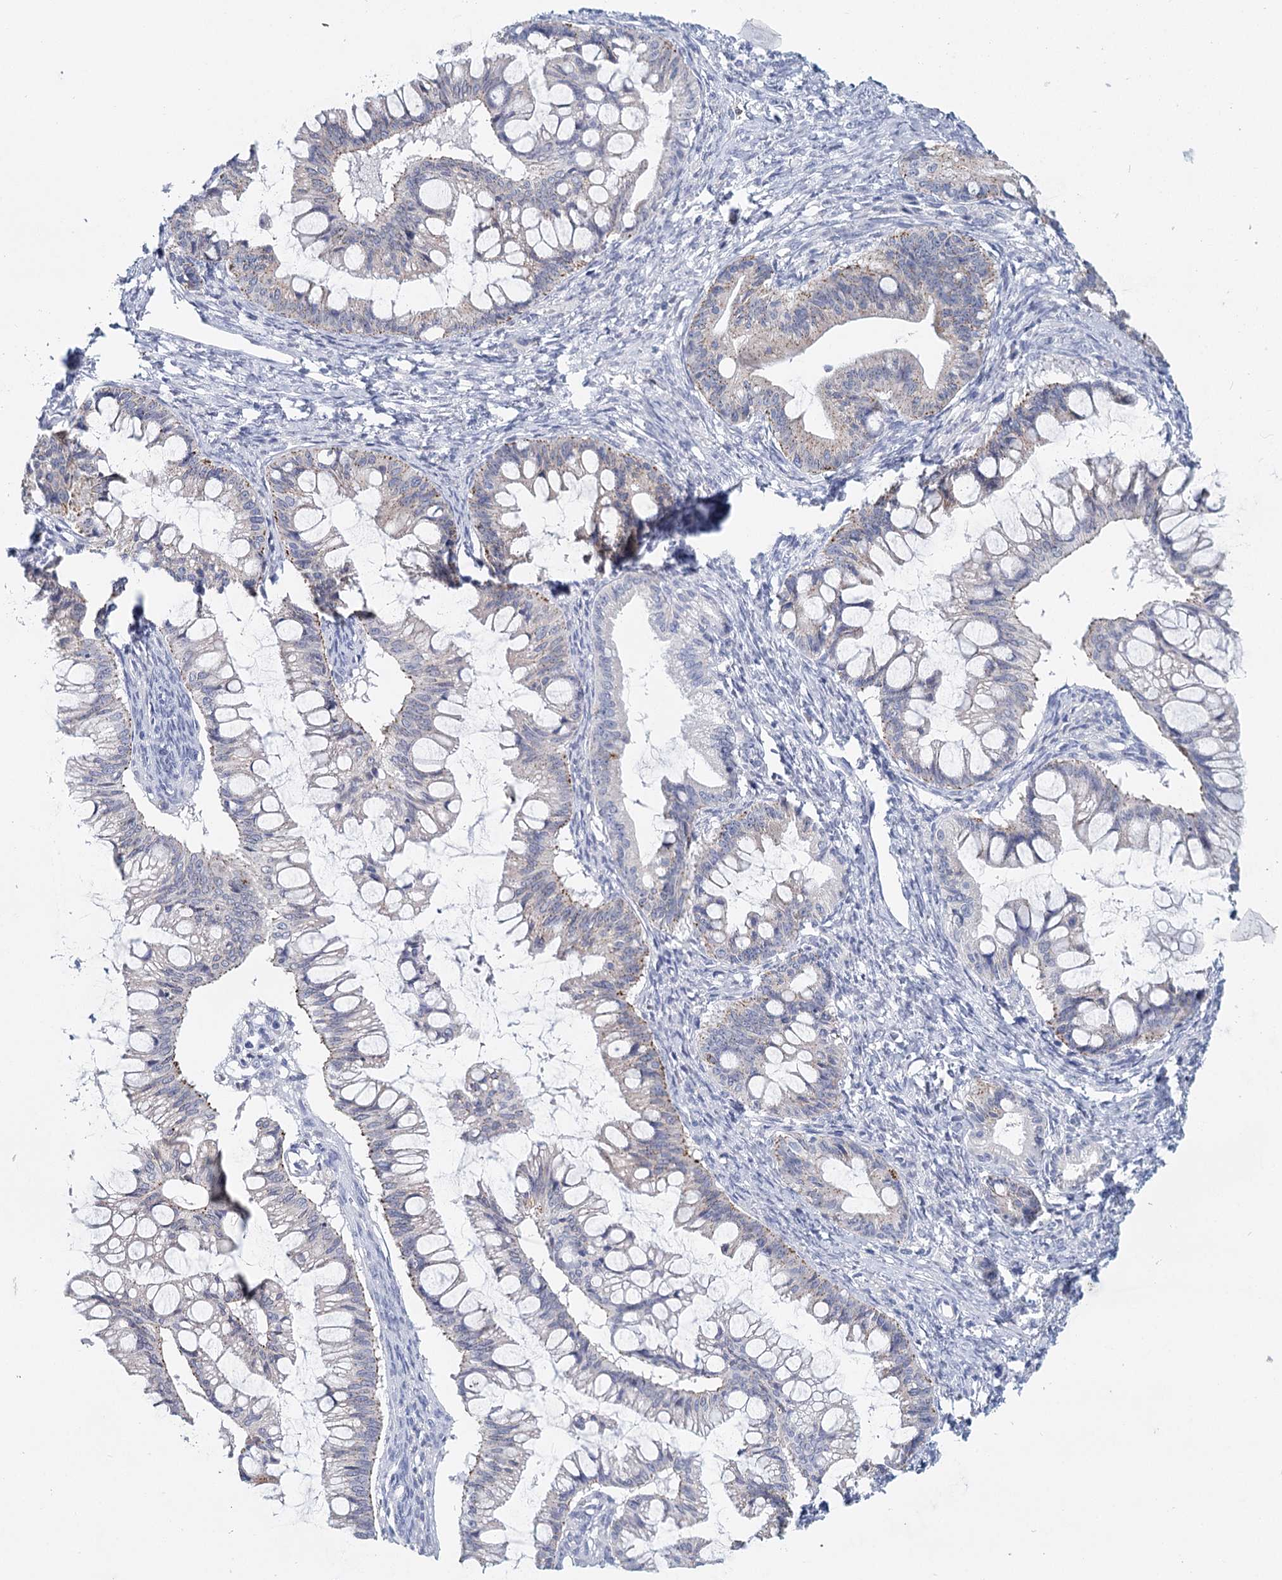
{"staining": {"intensity": "weak", "quantity": "<25%", "location": "cytoplasmic/membranous"}, "tissue": "ovarian cancer", "cell_type": "Tumor cells", "image_type": "cancer", "snomed": [{"axis": "morphology", "description": "Cystadenocarcinoma, mucinous, NOS"}, {"axis": "topography", "description": "Ovary"}], "caption": "This histopathology image is of ovarian cancer stained with immunohistochemistry to label a protein in brown with the nuclei are counter-stained blue. There is no staining in tumor cells.", "gene": "METTL7B", "patient": {"sex": "female", "age": 73}}